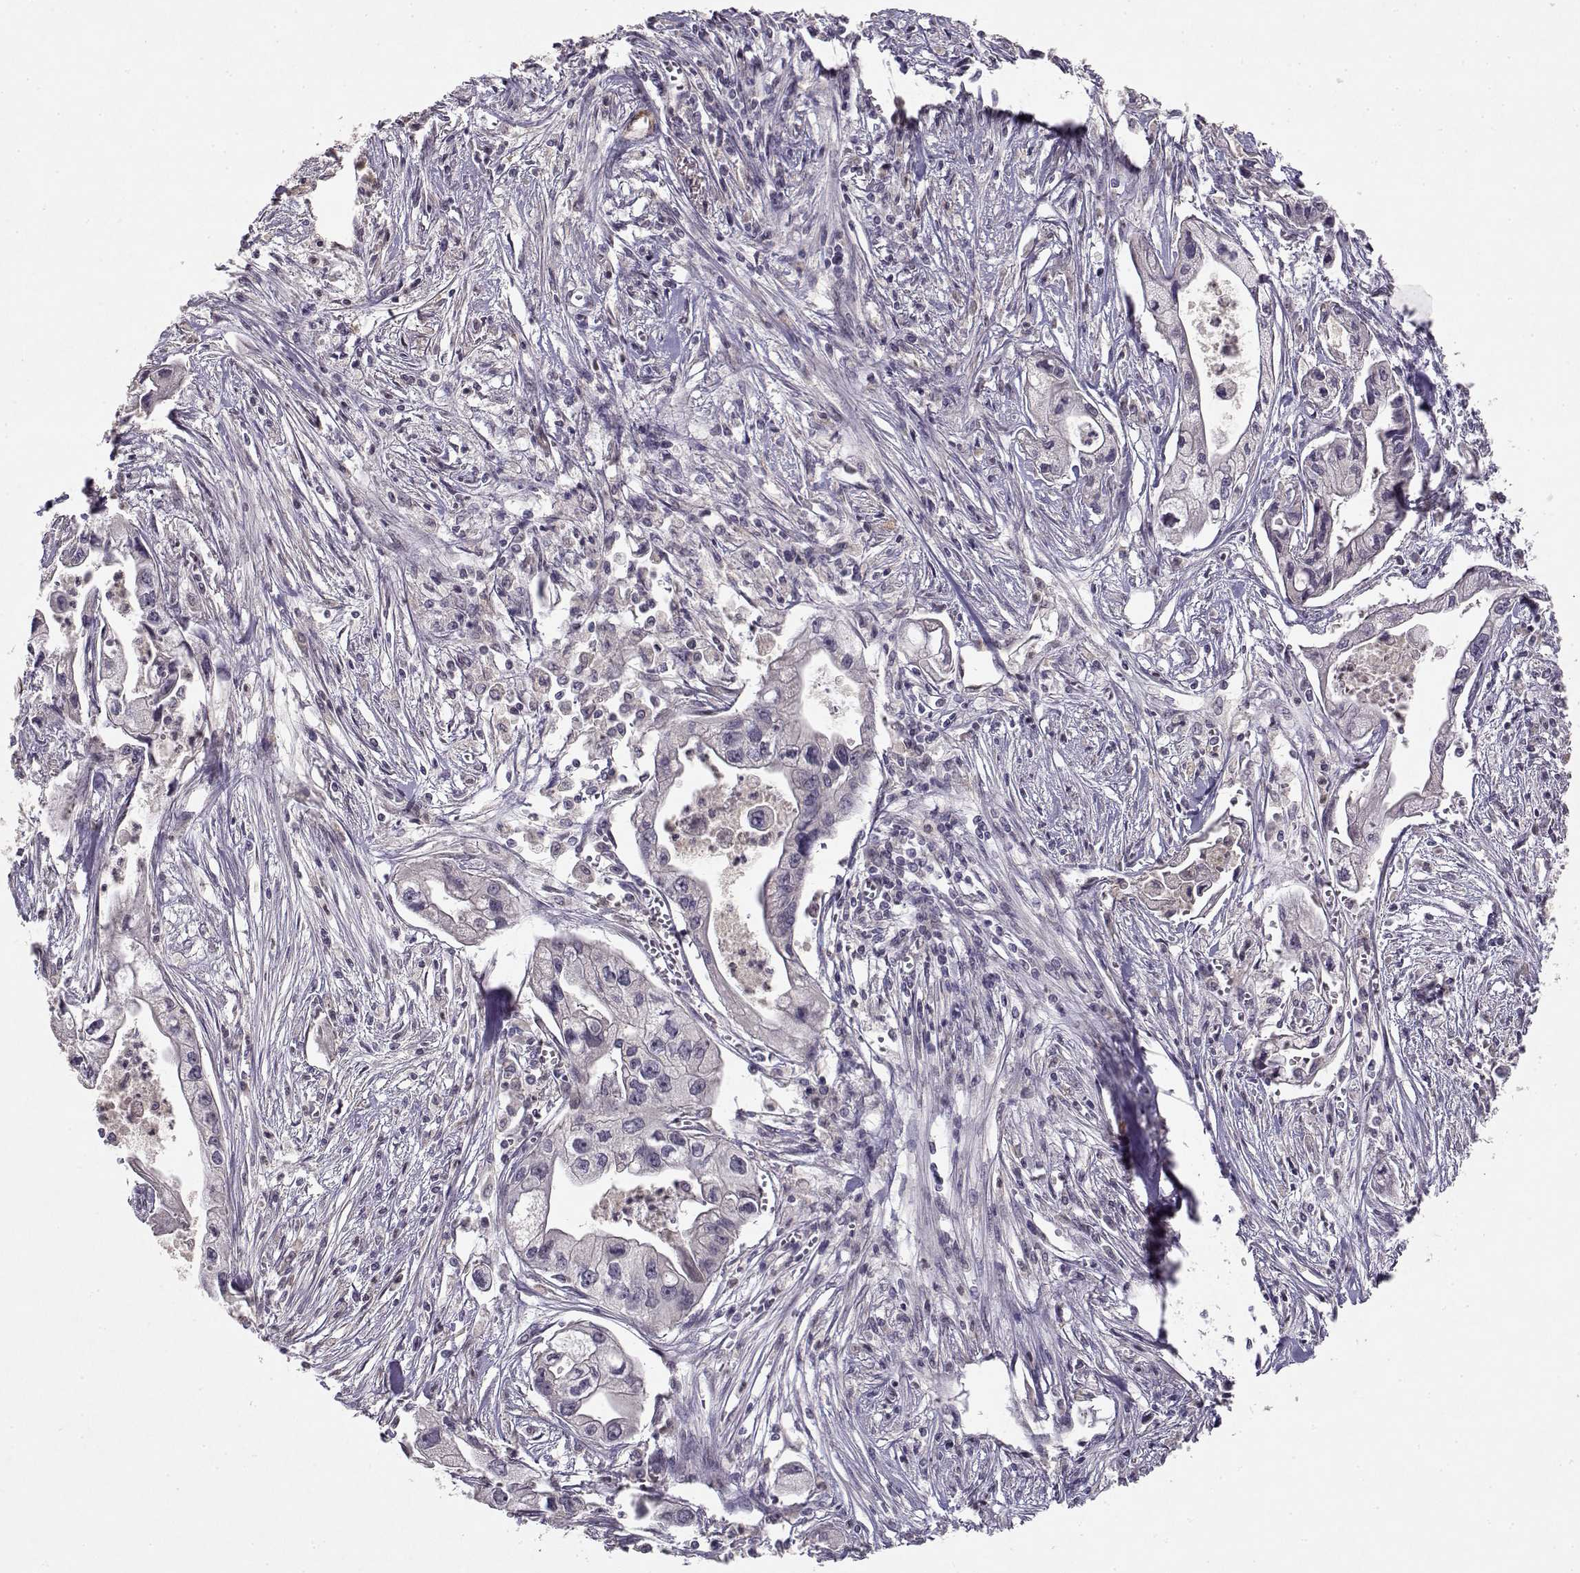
{"staining": {"intensity": "negative", "quantity": "none", "location": "none"}, "tissue": "pancreatic cancer", "cell_type": "Tumor cells", "image_type": "cancer", "snomed": [{"axis": "morphology", "description": "Adenocarcinoma, NOS"}, {"axis": "topography", "description": "Pancreas"}], "caption": "Immunohistochemical staining of human adenocarcinoma (pancreatic) demonstrates no significant staining in tumor cells.", "gene": "BMX", "patient": {"sex": "male", "age": 70}}